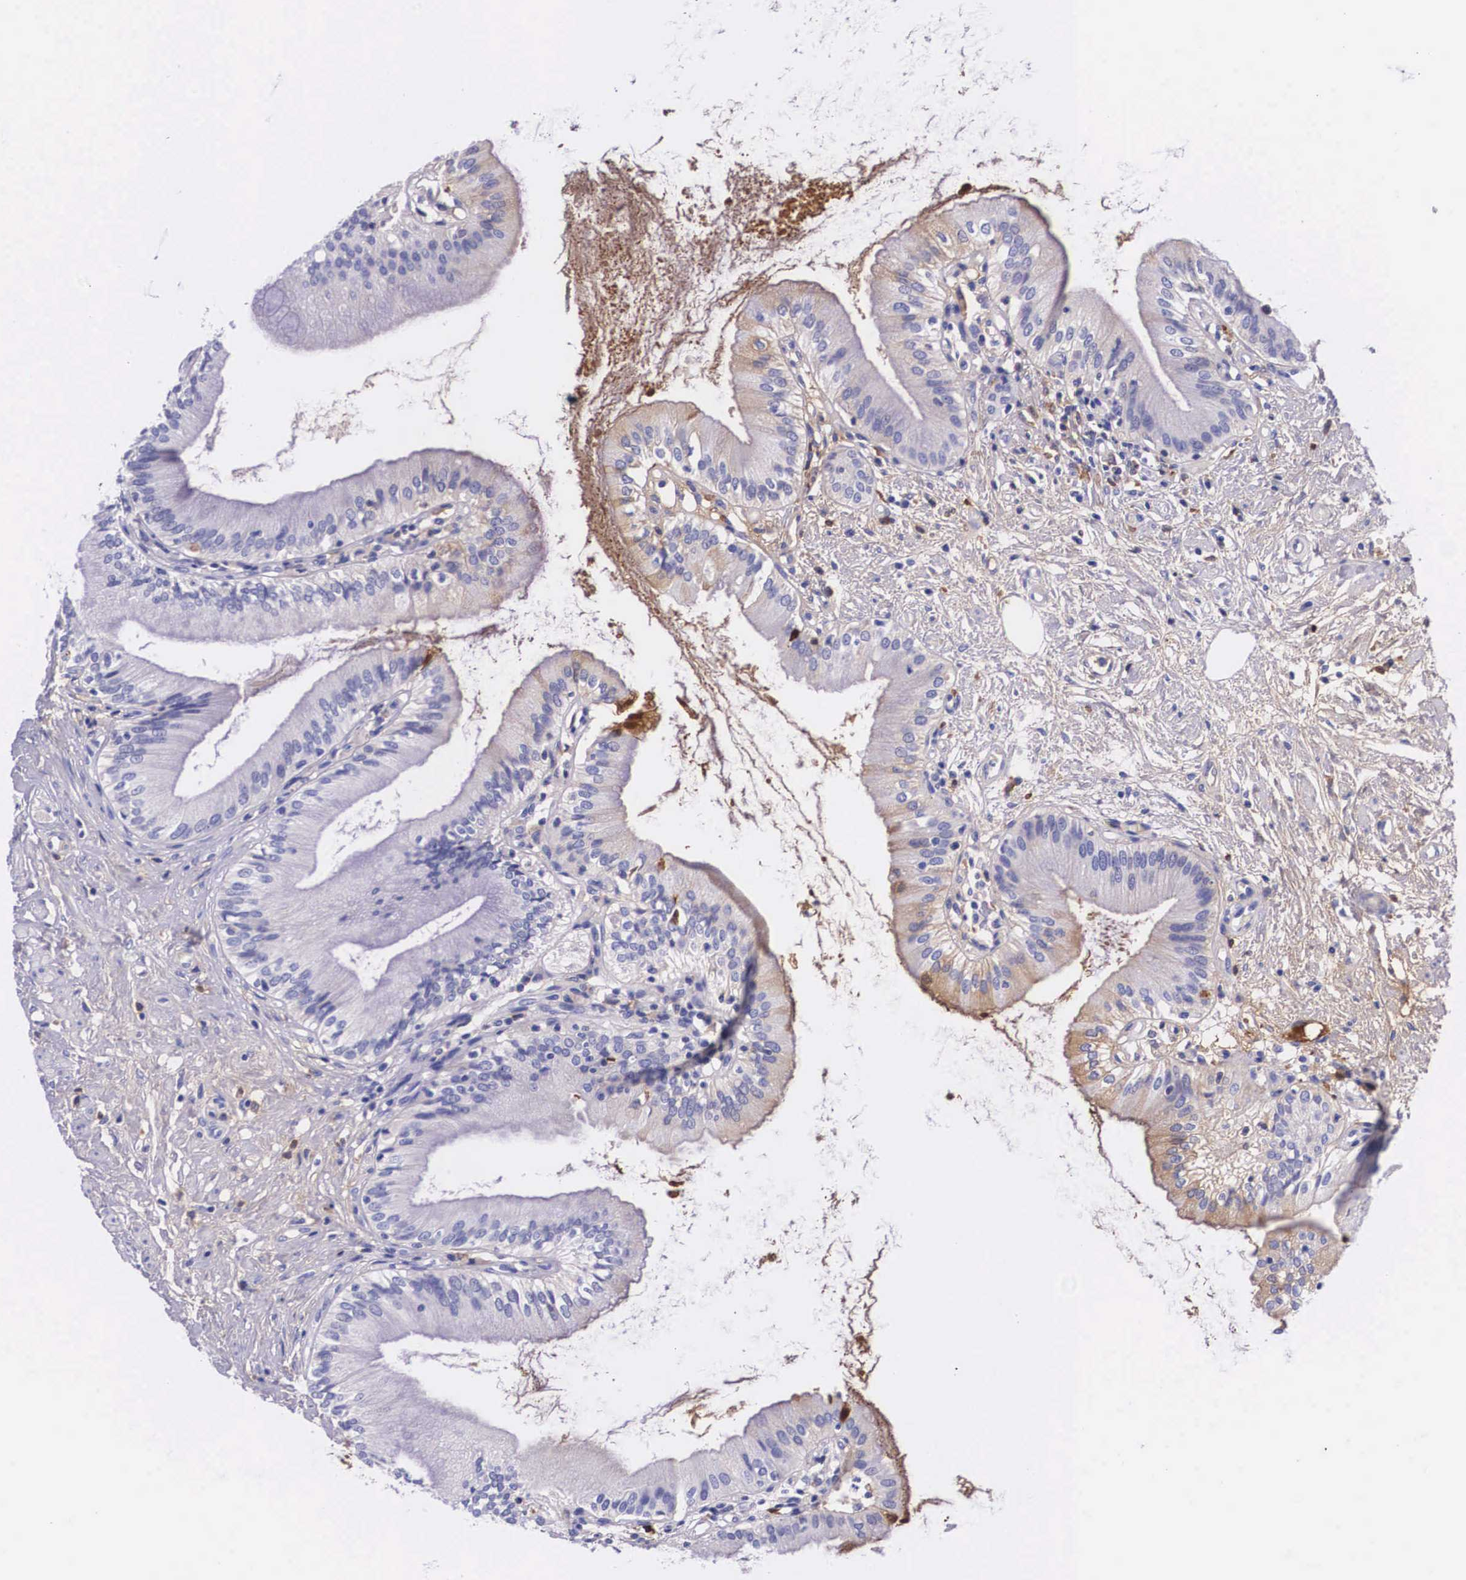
{"staining": {"intensity": "negative", "quantity": "none", "location": "none"}, "tissue": "gallbladder", "cell_type": "Glandular cells", "image_type": "normal", "snomed": [{"axis": "morphology", "description": "Normal tissue, NOS"}, {"axis": "topography", "description": "Gallbladder"}], "caption": "A photomicrograph of gallbladder stained for a protein shows no brown staining in glandular cells. The staining was performed using DAB to visualize the protein expression in brown, while the nuclei were stained in blue with hematoxylin (Magnification: 20x).", "gene": "PLG", "patient": {"sex": "male", "age": 58}}